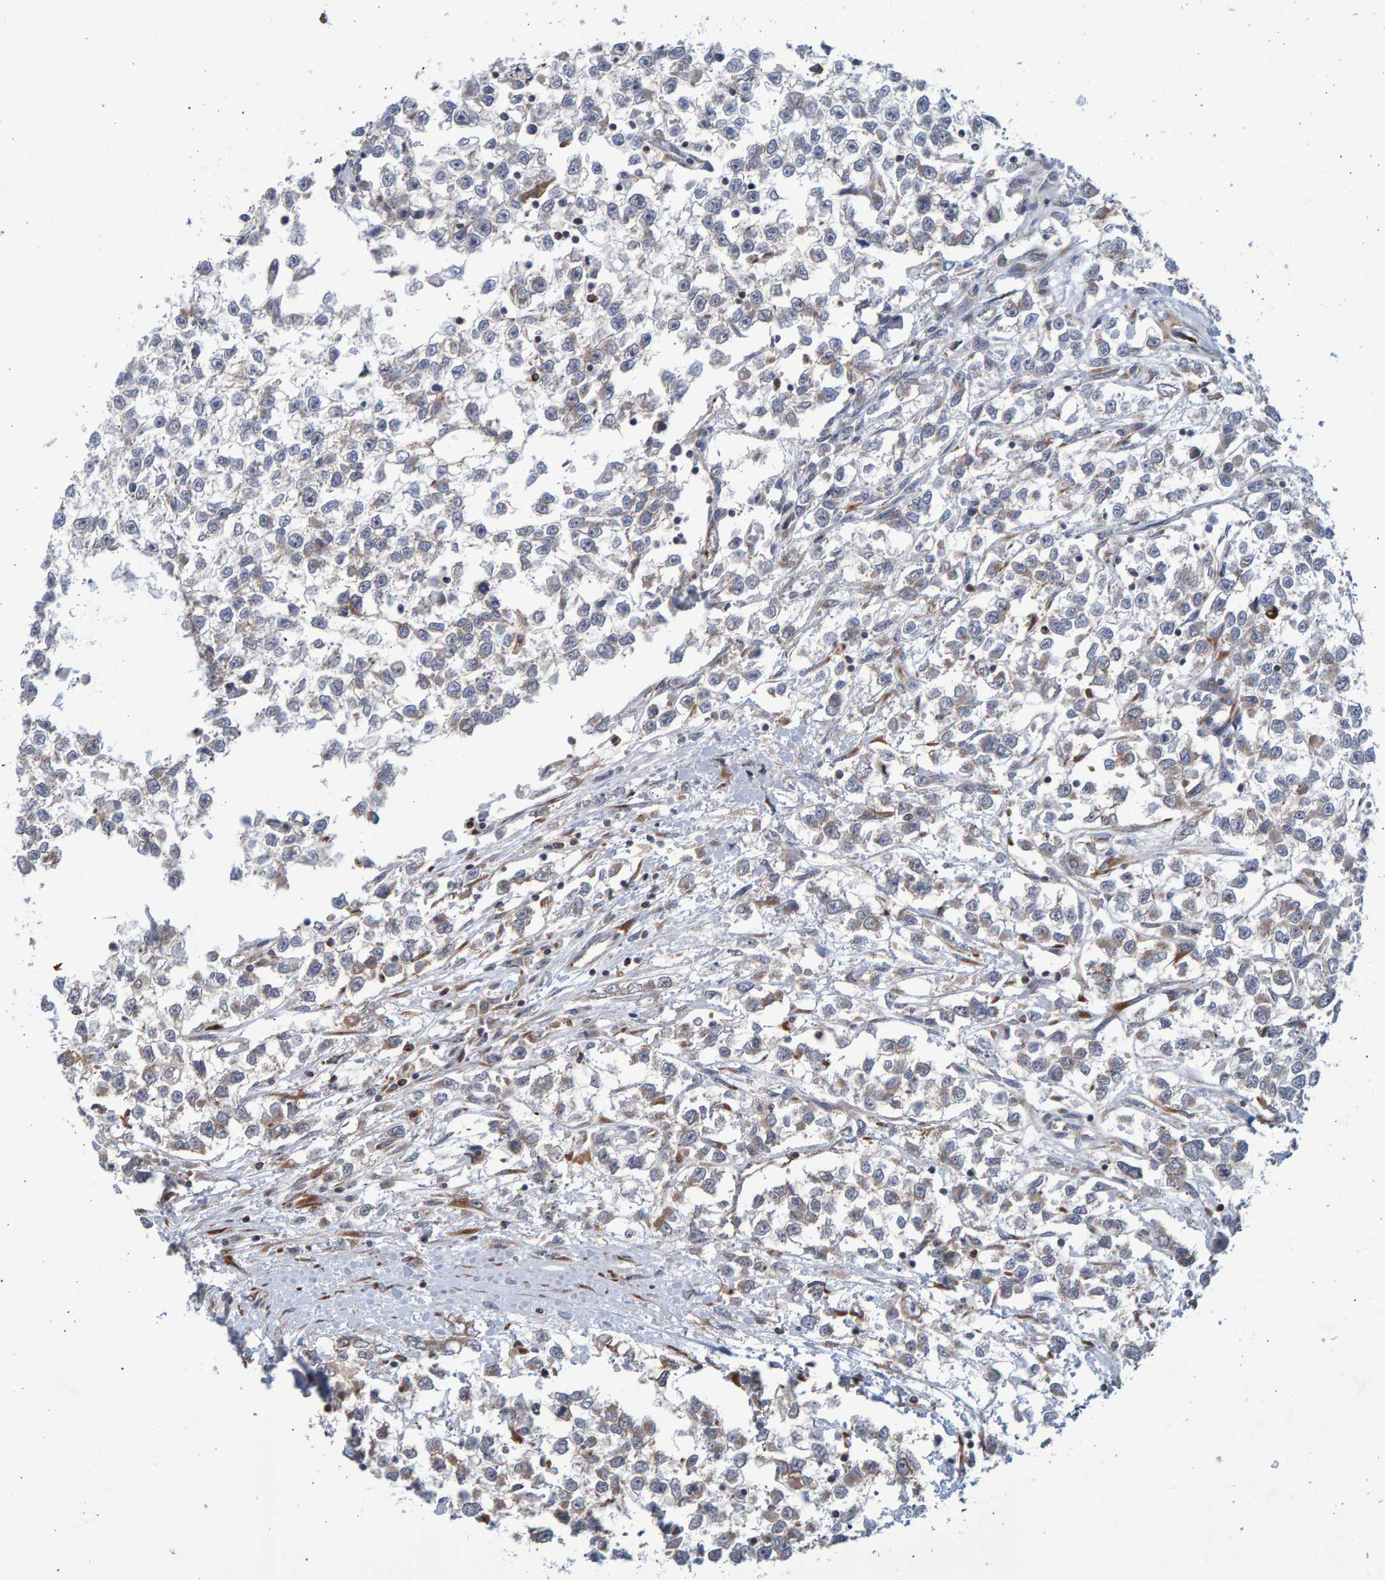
{"staining": {"intensity": "weak", "quantity": "<25%", "location": "cytoplasmic/membranous"}, "tissue": "testis cancer", "cell_type": "Tumor cells", "image_type": "cancer", "snomed": [{"axis": "morphology", "description": "Seminoma, NOS"}, {"axis": "morphology", "description": "Carcinoma, Embryonal, NOS"}, {"axis": "topography", "description": "Testis"}], "caption": "There is no significant positivity in tumor cells of testis cancer. Brightfield microscopy of immunohistochemistry stained with DAB (3,3'-diaminobenzidine) (brown) and hematoxylin (blue), captured at high magnification.", "gene": "LRBA", "patient": {"sex": "male", "age": 51}}